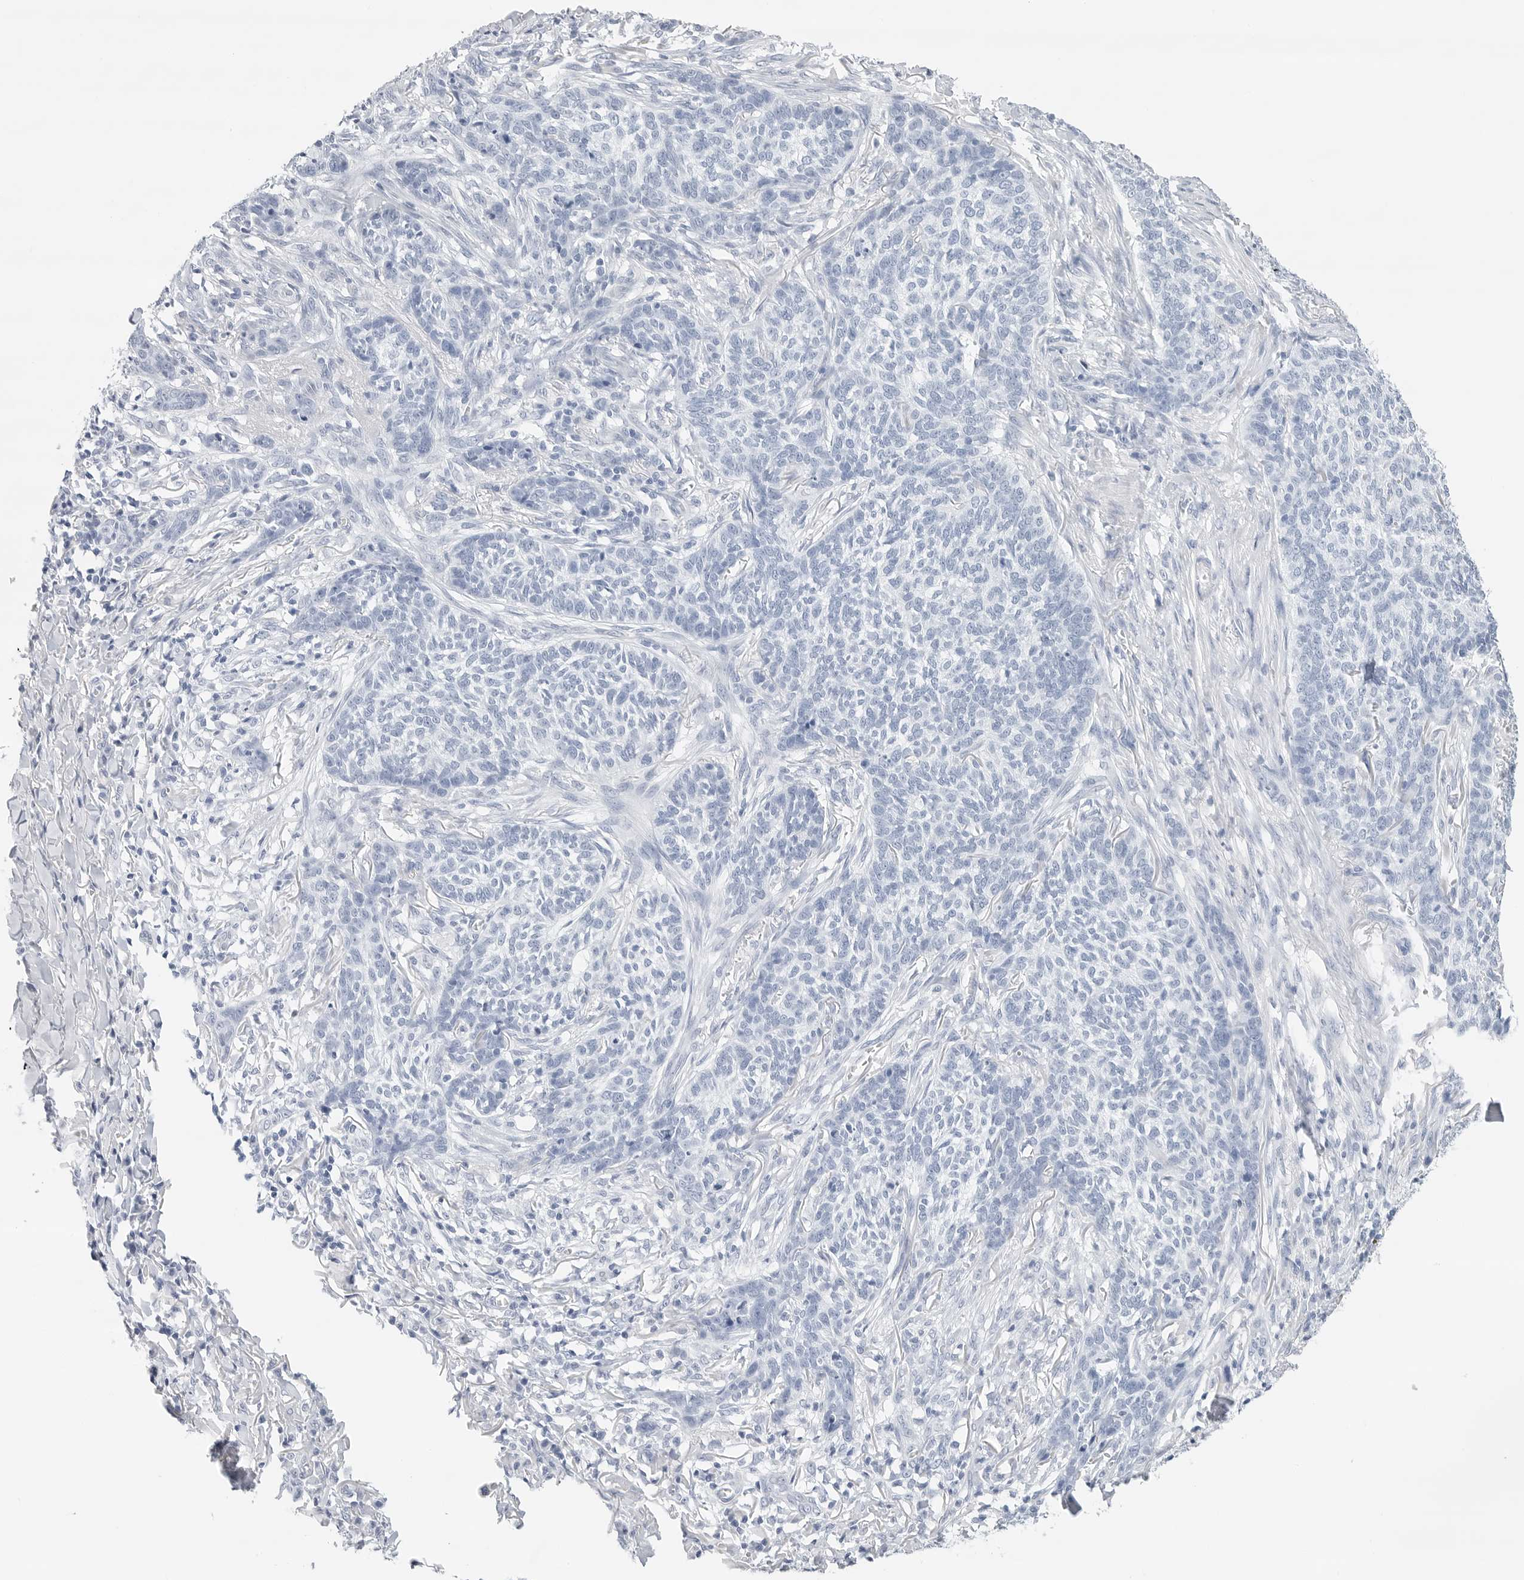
{"staining": {"intensity": "negative", "quantity": "none", "location": "none"}, "tissue": "skin cancer", "cell_type": "Tumor cells", "image_type": "cancer", "snomed": [{"axis": "morphology", "description": "Basal cell carcinoma"}, {"axis": "topography", "description": "Skin"}], "caption": "IHC of skin basal cell carcinoma displays no staining in tumor cells.", "gene": "SLC19A1", "patient": {"sex": "male", "age": 85}}